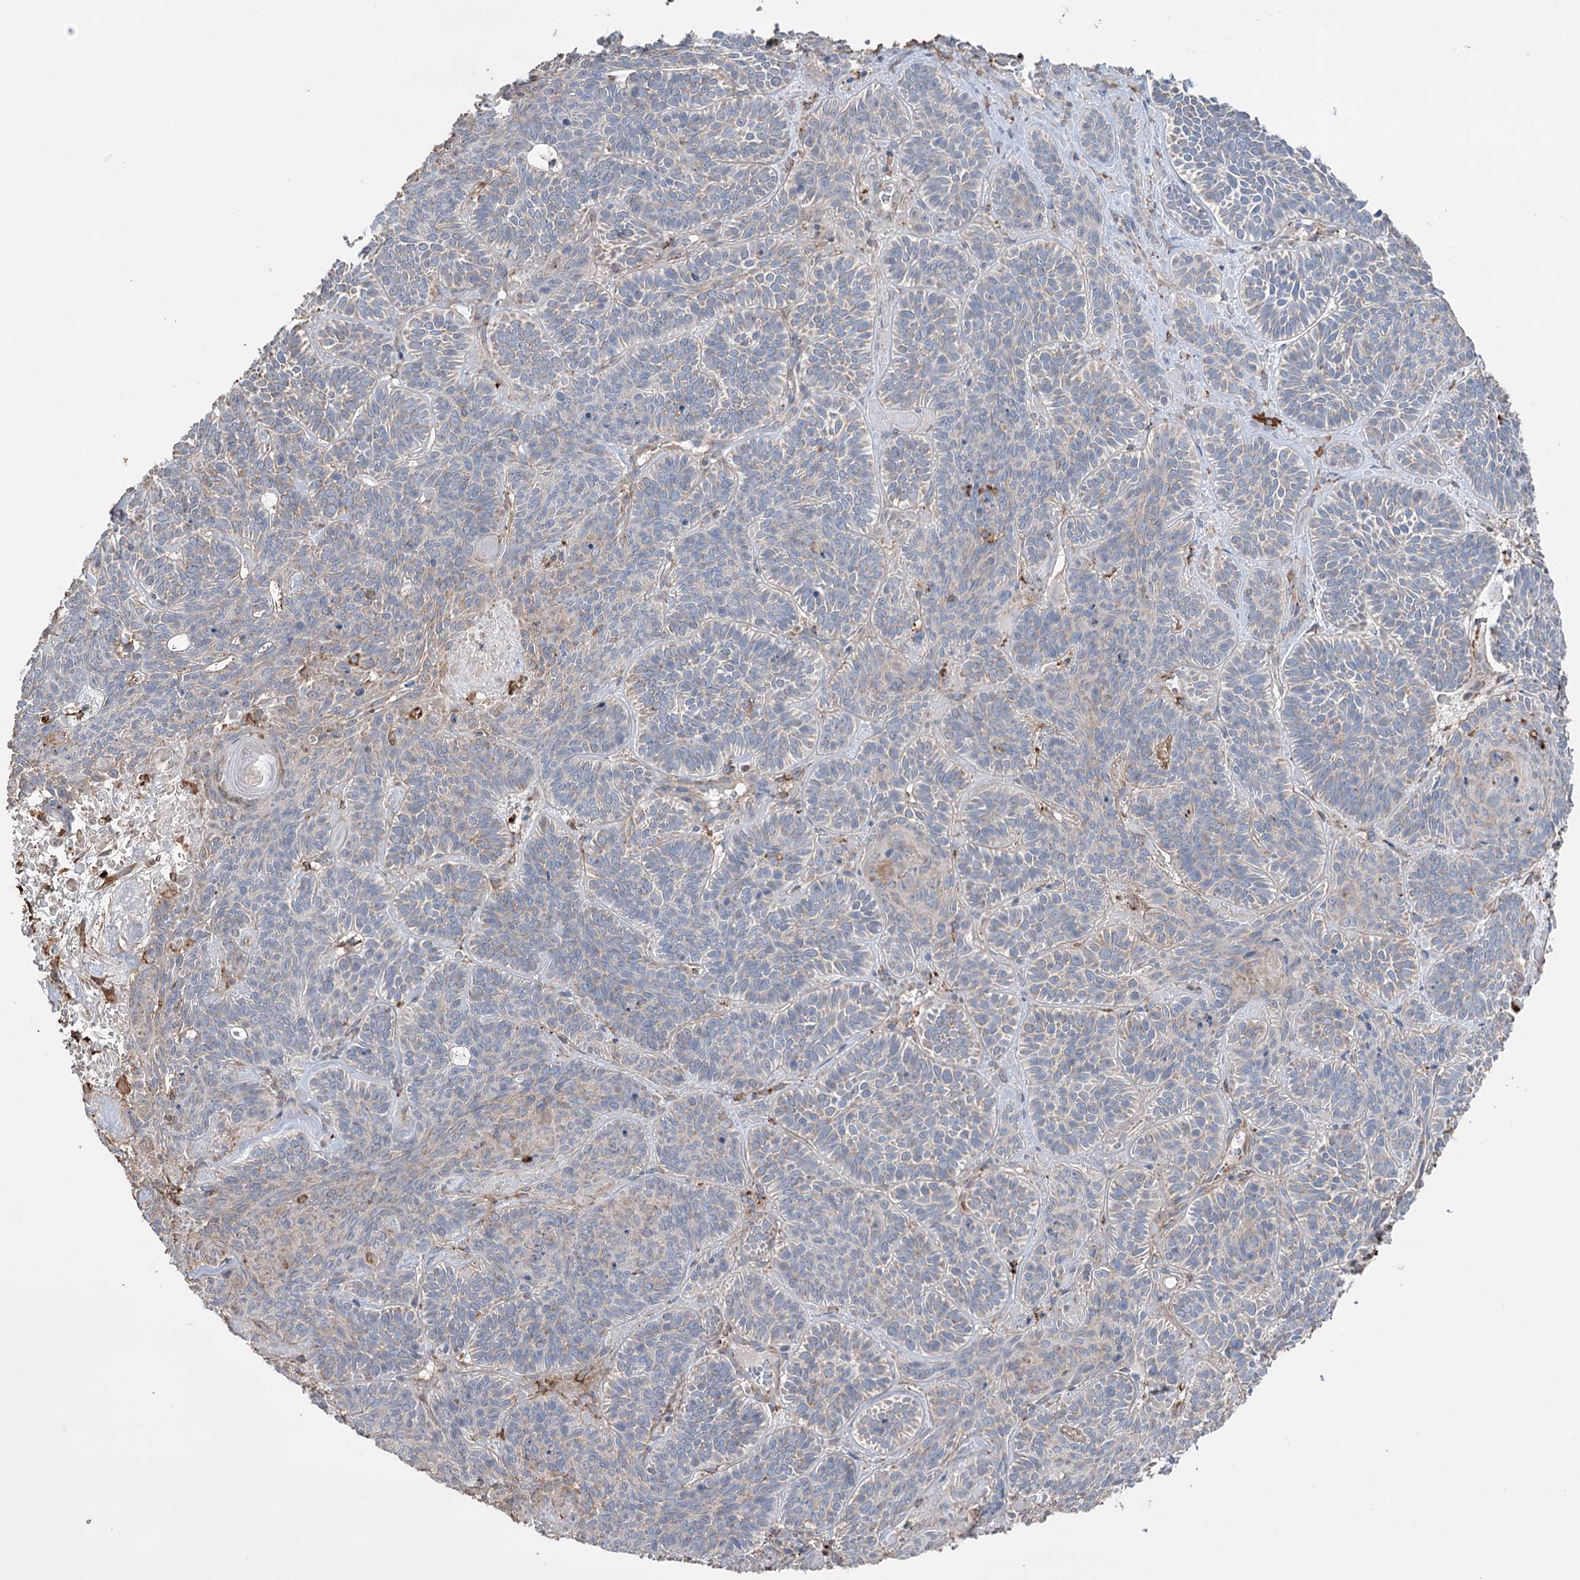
{"staining": {"intensity": "weak", "quantity": "<25%", "location": "cytoplasmic/membranous"}, "tissue": "skin cancer", "cell_type": "Tumor cells", "image_type": "cancer", "snomed": [{"axis": "morphology", "description": "Basal cell carcinoma"}, {"axis": "topography", "description": "Skin"}], "caption": "Immunohistochemical staining of skin cancer exhibits no significant expression in tumor cells. The staining was performed using DAB to visualize the protein expression in brown, while the nuclei were stained in blue with hematoxylin (Magnification: 20x).", "gene": "TRIM71", "patient": {"sex": "male", "age": 85}}